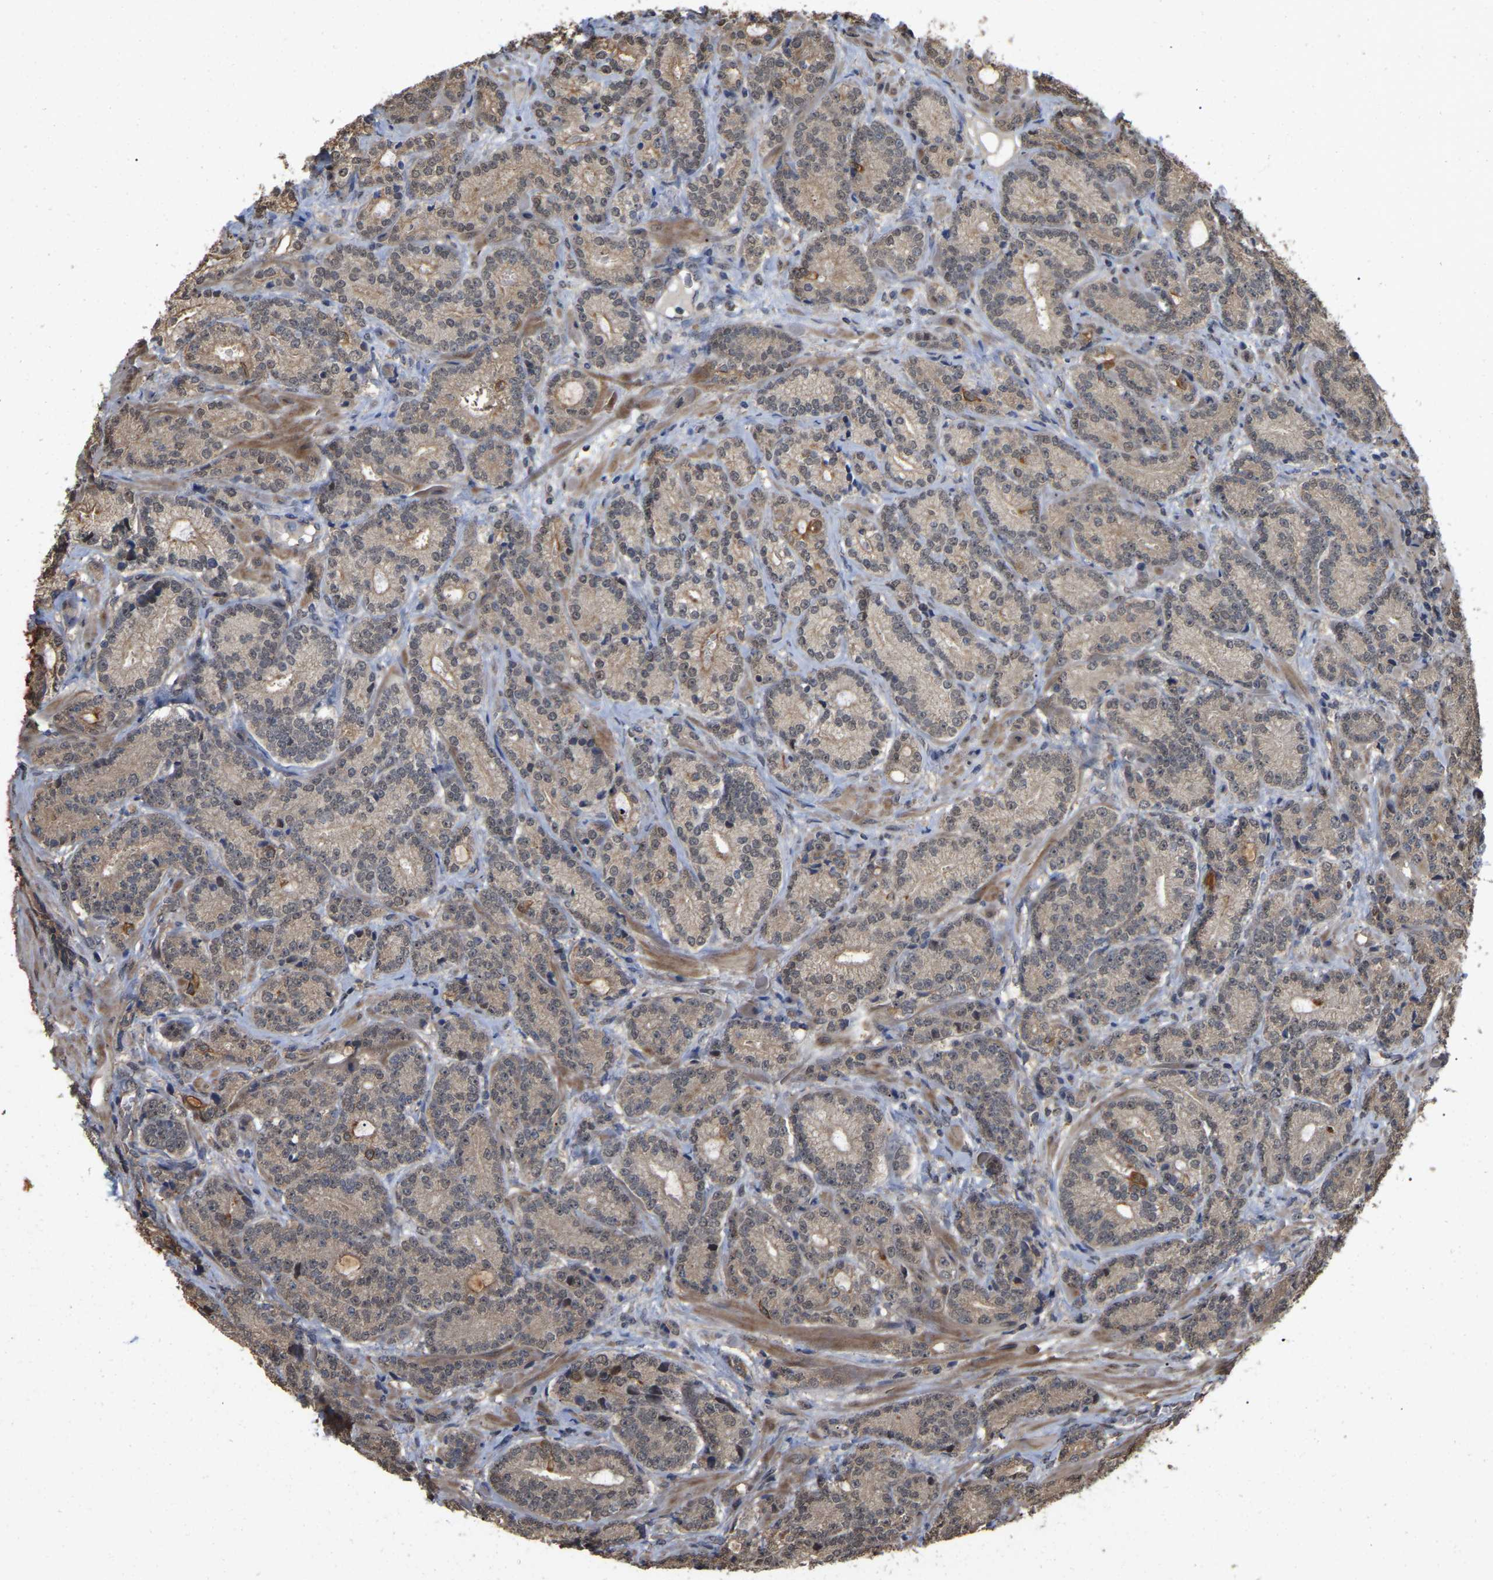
{"staining": {"intensity": "weak", "quantity": "25%-75%", "location": "cytoplasmic/membranous"}, "tissue": "prostate cancer", "cell_type": "Tumor cells", "image_type": "cancer", "snomed": [{"axis": "morphology", "description": "Adenocarcinoma, High grade"}, {"axis": "topography", "description": "Prostate"}], "caption": "This micrograph exhibits IHC staining of prostate cancer (adenocarcinoma (high-grade)), with low weak cytoplasmic/membranous expression in about 25%-75% of tumor cells.", "gene": "FAM219A", "patient": {"sex": "male", "age": 61}}